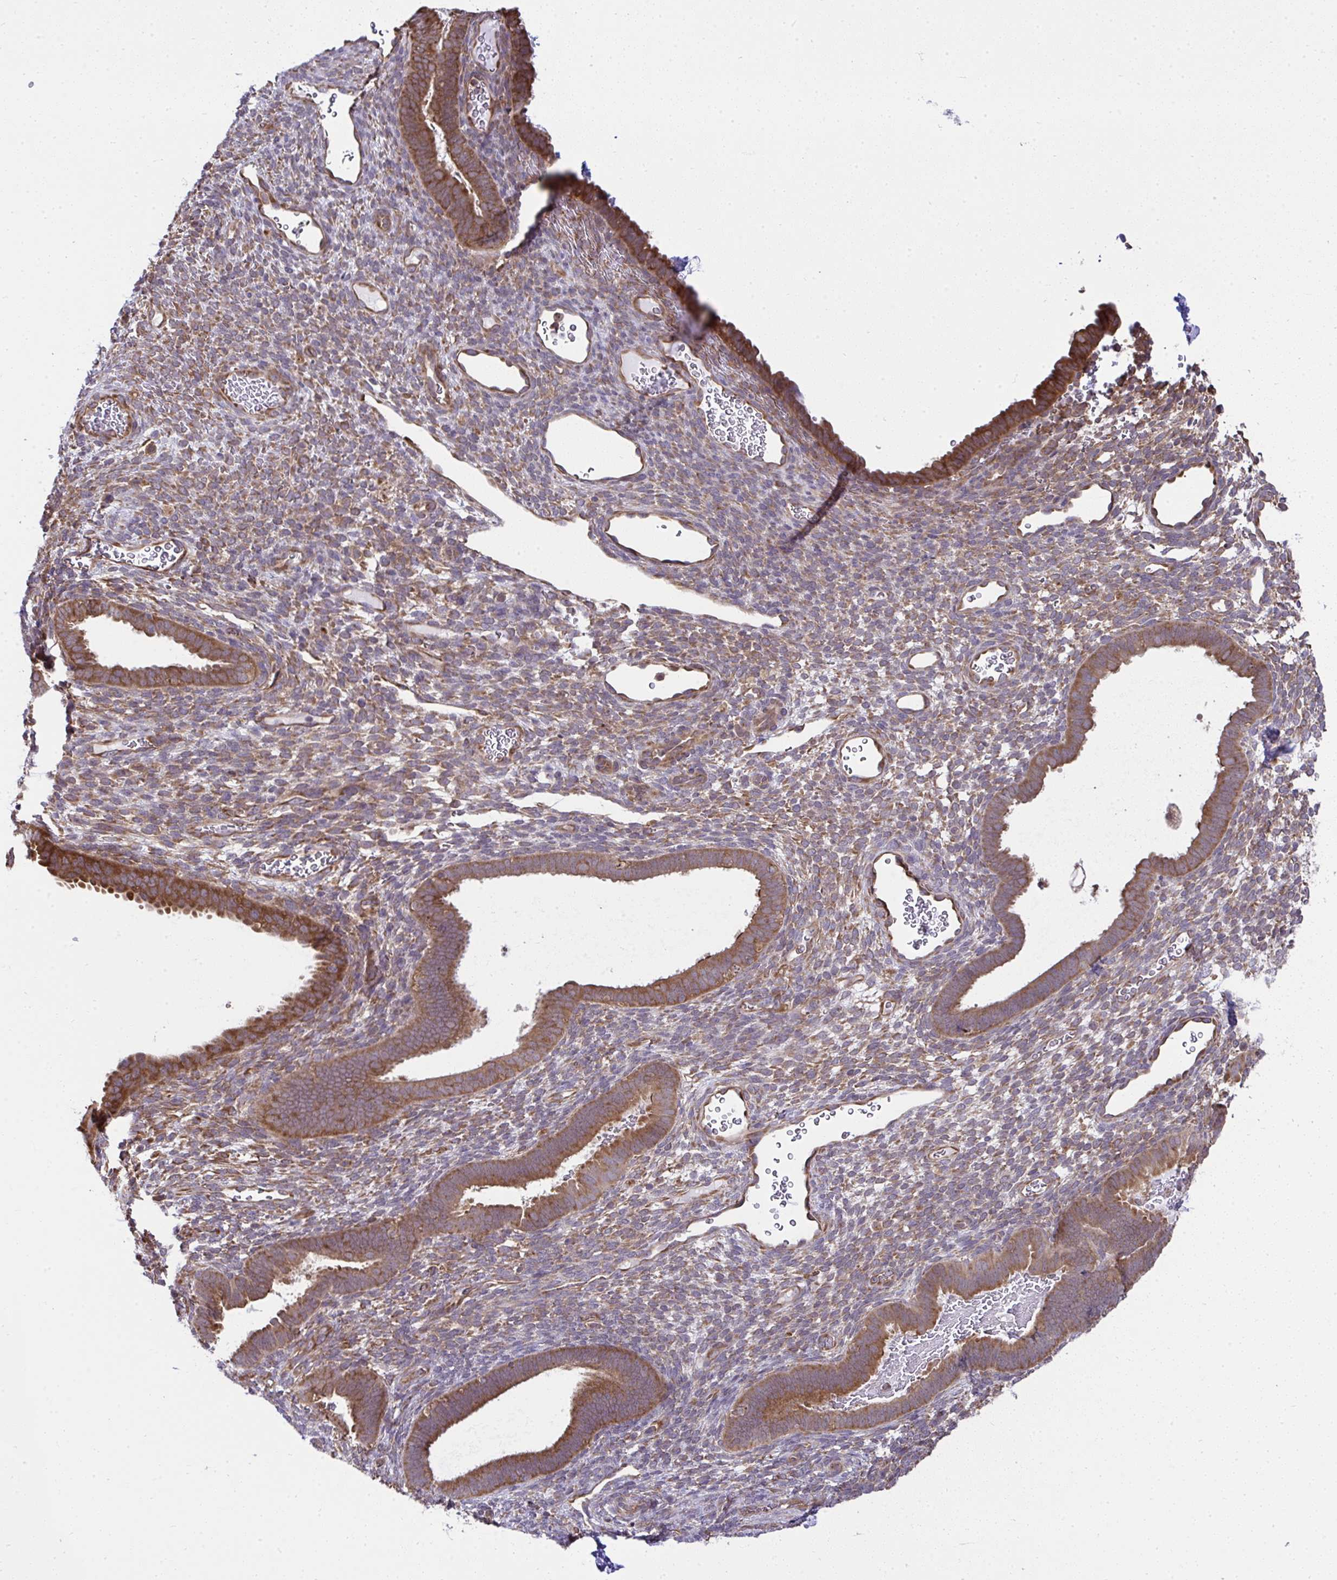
{"staining": {"intensity": "moderate", "quantity": "25%-75%", "location": "cytoplasmic/membranous"}, "tissue": "endometrium", "cell_type": "Cells in endometrial stroma", "image_type": "normal", "snomed": [{"axis": "morphology", "description": "Normal tissue, NOS"}, {"axis": "topography", "description": "Endometrium"}], "caption": "A brown stain labels moderate cytoplasmic/membranous positivity of a protein in cells in endometrial stroma of unremarkable endometrium. The staining was performed using DAB (3,3'-diaminobenzidine), with brown indicating positive protein expression. Nuclei are stained blue with hematoxylin.", "gene": "RPS7", "patient": {"sex": "female", "age": 34}}